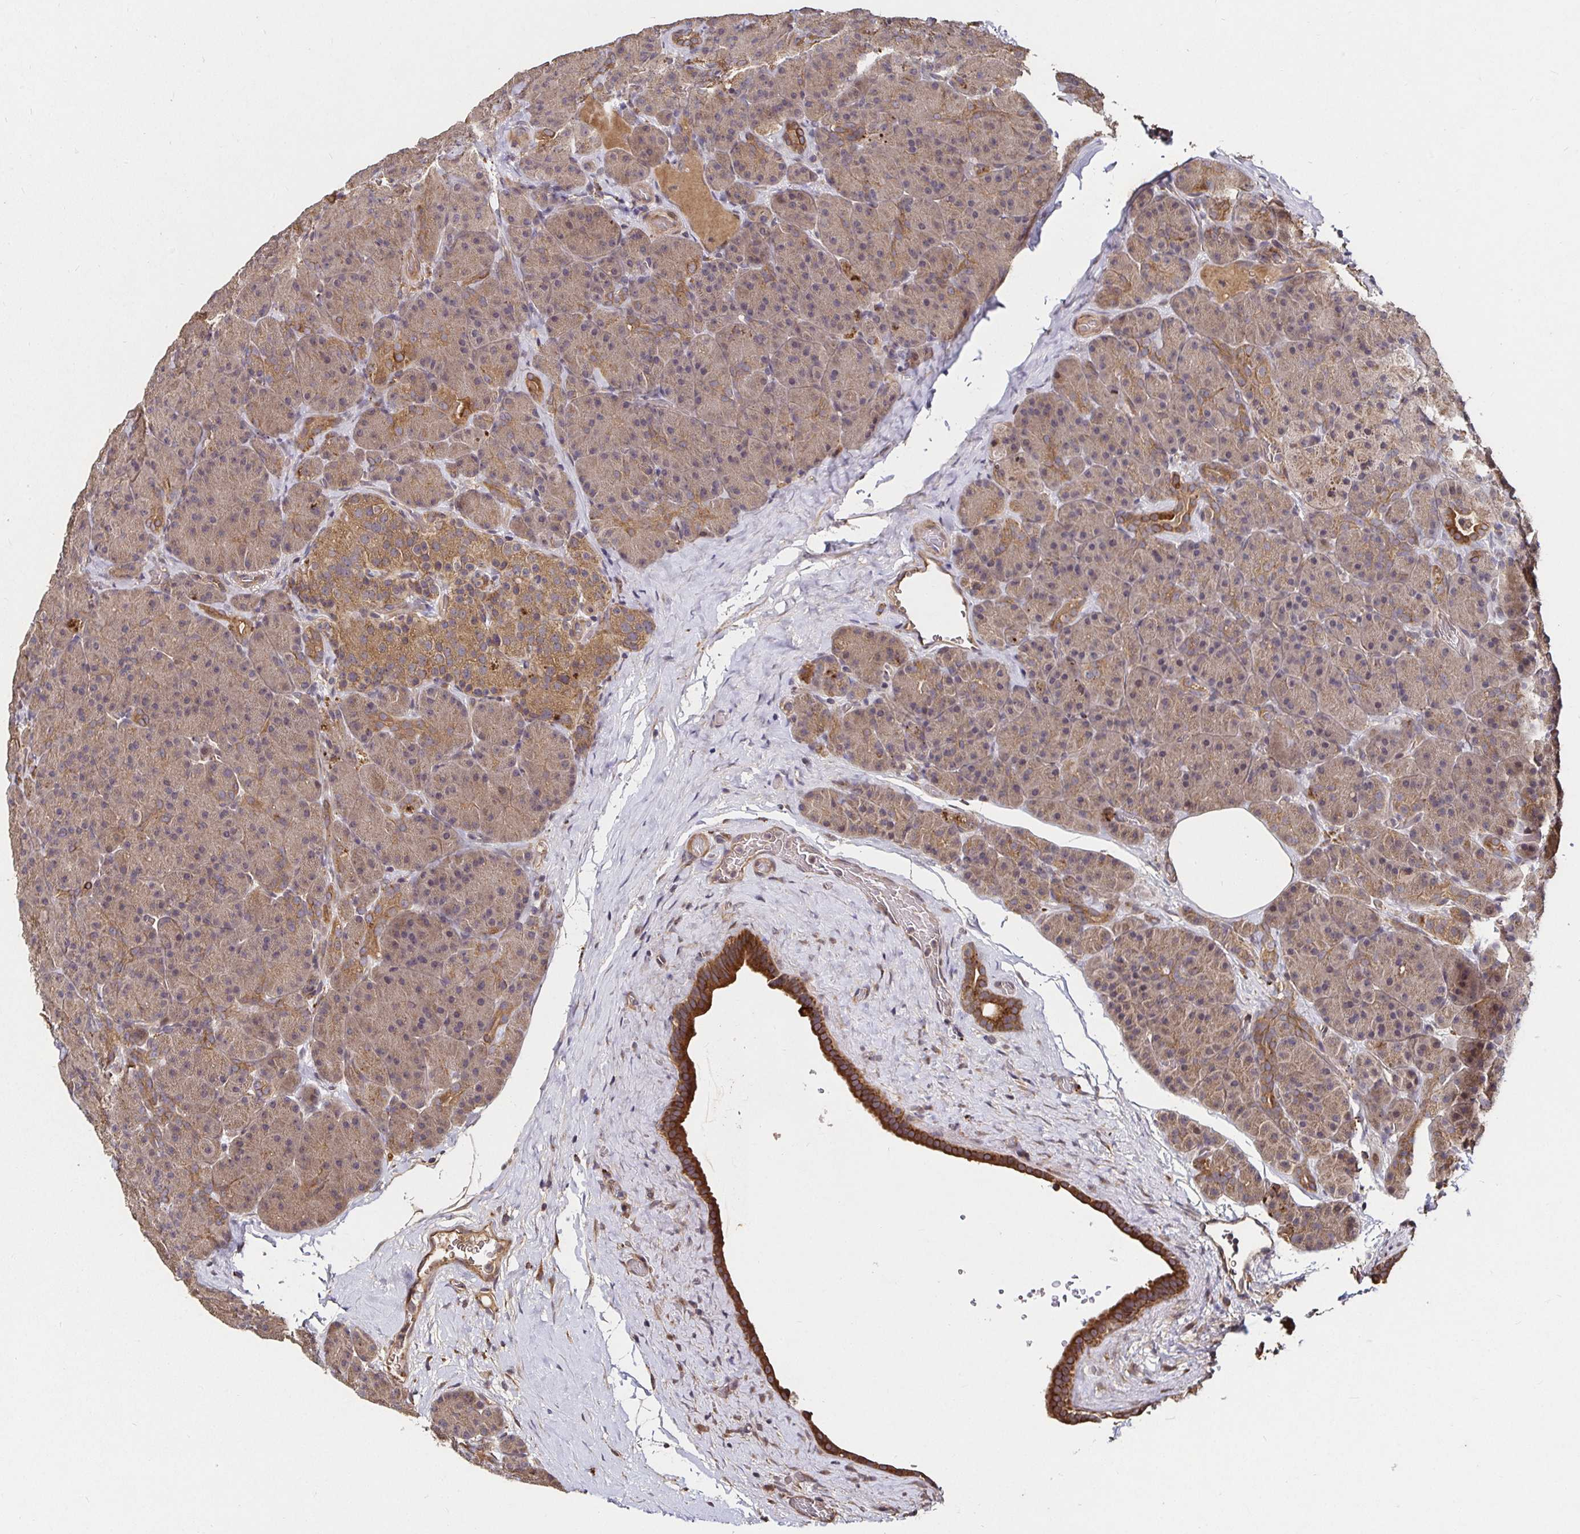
{"staining": {"intensity": "moderate", "quantity": ">75%", "location": "cytoplasmic/membranous,nuclear"}, "tissue": "pancreas", "cell_type": "Exocrine glandular cells", "image_type": "normal", "snomed": [{"axis": "morphology", "description": "Normal tissue, NOS"}, {"axis": "topography", "description": "Pancreas"}], "caption": "Normal pancreas demonstrates moderate cytoplasmic/membranous,nuclear positivity in approximately >75% of exocrine glandular cells, visualized by immunohistochemistry.", "gene": "SMYD3", "patient": {"sex": "male", "age": 57}}